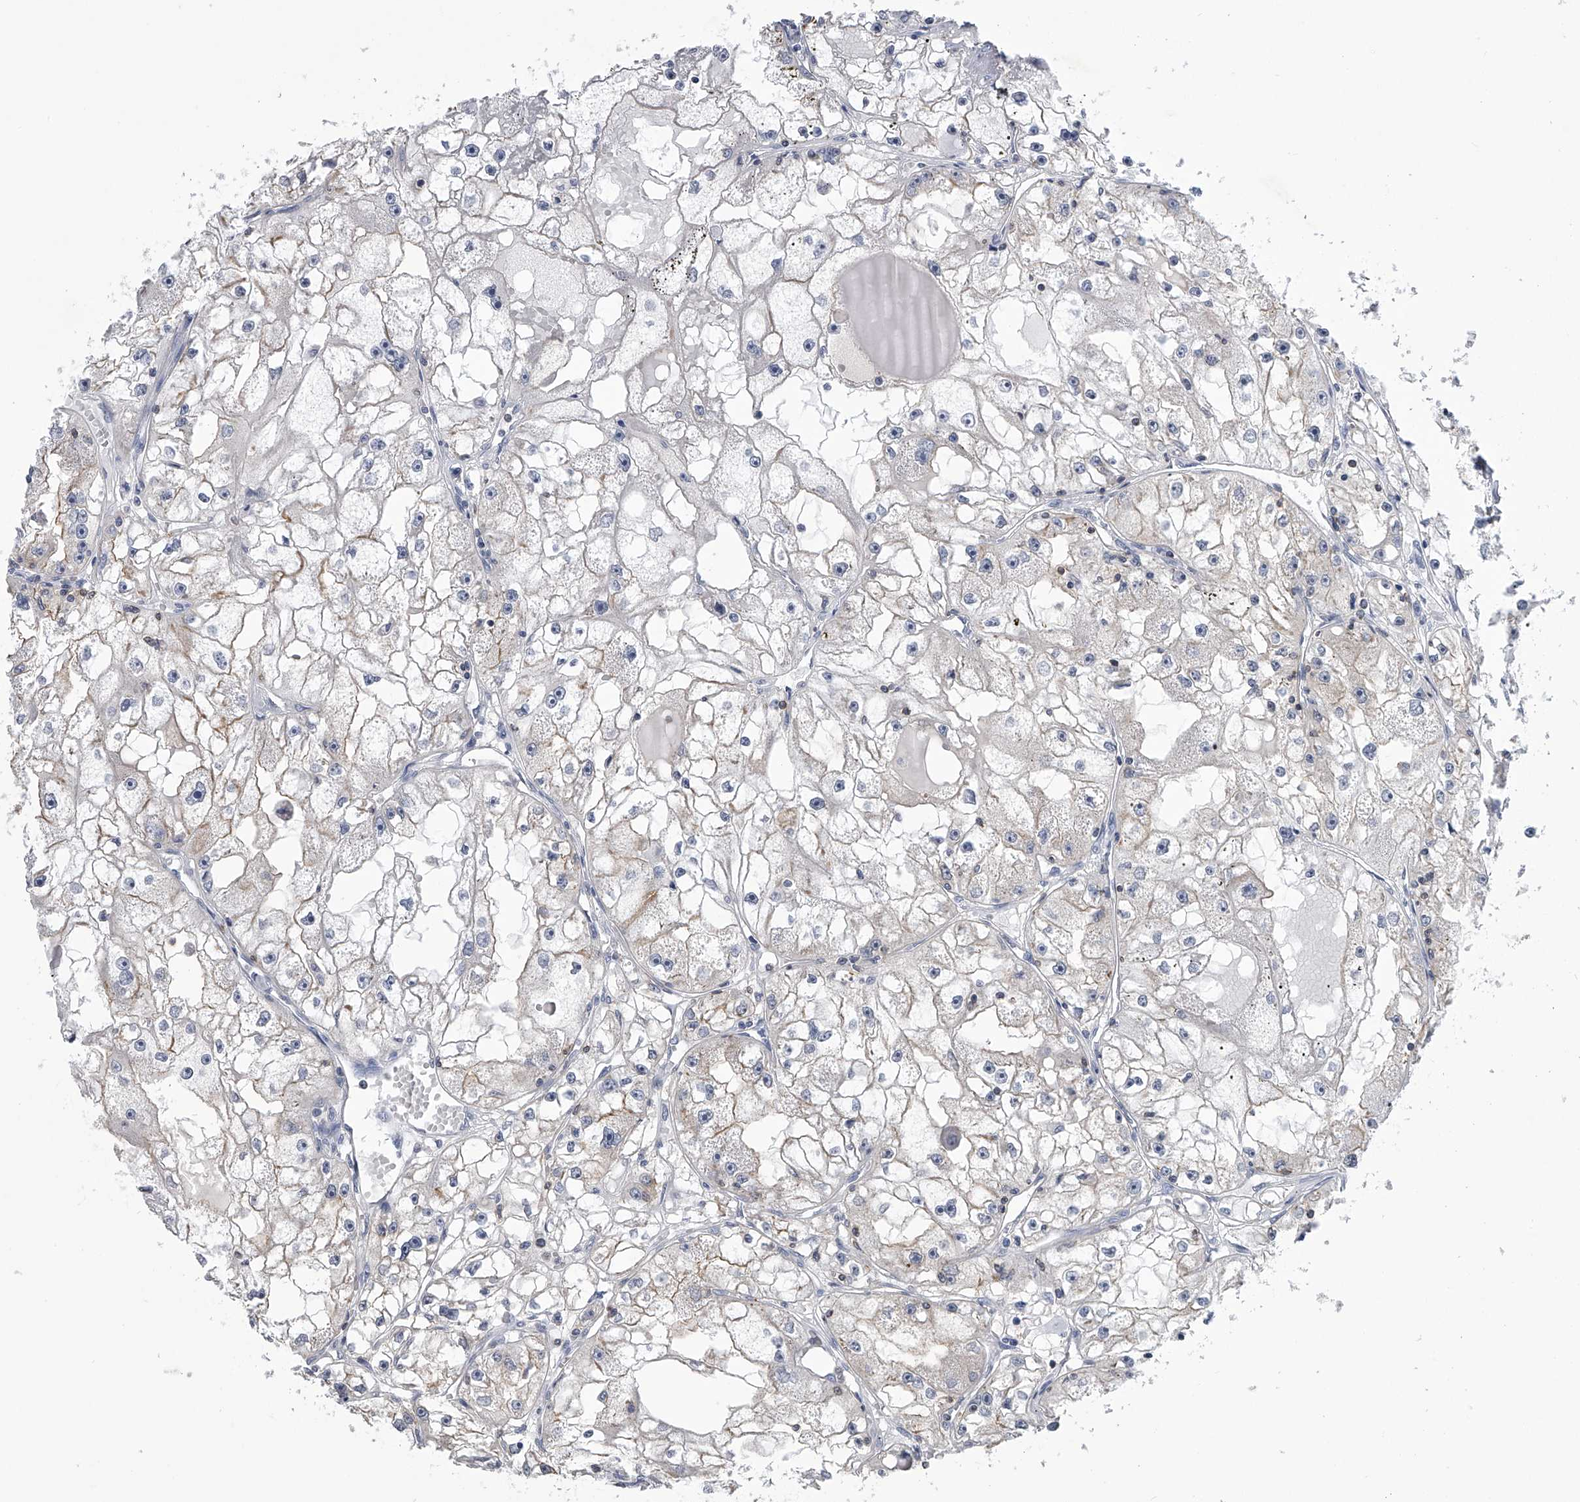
{"staining": {"intensity": "moderate", "quantity": "25%-75%", "location": "cytoplasmic/membranous"}, "tissue": "renal cancer", "cell_type": "Tumor cells", "image_type": "cancer", "snomed": [{"axis": "morphology", "description": "Adenocarcinoma, NOS"}, {"axis": "topography", "description": "Kidney"}], "caption": "Immunohistochemical staining of human renal cancer exhibits medium levels of moderate cytoplasmic/membranous positivity in approximately 25%-75% of tumor cells. (Brightfield microscopy of DAB IHC at high magnification).", "gene": "TASP1", "patient": {"sex": "male", "age": 56}}